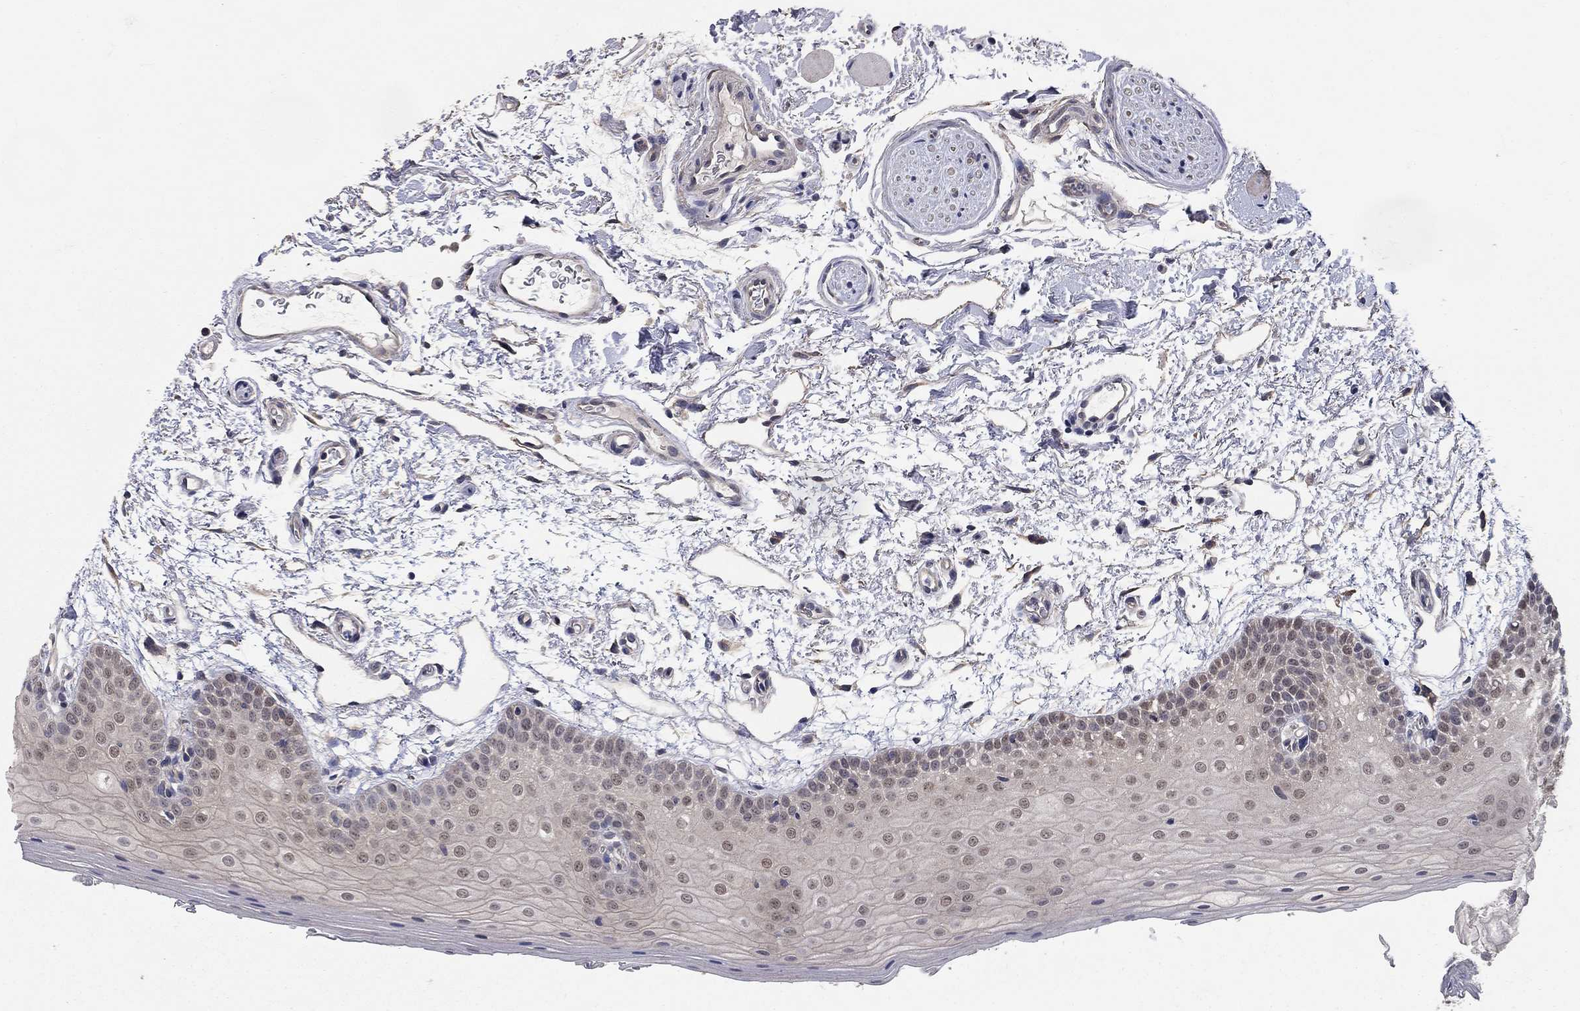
{"staining": {"intensity": "moderate", "quantity": "<25%", "location": "nuclear"}, "tissue": "oral mucosa", "cell_type": "Squamous epithelial cells", "image_type": "normal", "snomed": [{"axis": "morphology", "description": "Normal tissue, NOS"}, {"axis": "topography", "description": "Oral tissue"}, {"axis": "topography", "description": "Tounge, NOS"}], "caption": "Protein positivity by immunohistochemistry exhibits moderate nuclear positivity in about <25% of squamous epithelial cells in normal oral mucosa. (DAB = brown stain, brightfield microscopy at high magnification).", "gene": "WASF3", "patient": {"sex": "female", "age": 86}}